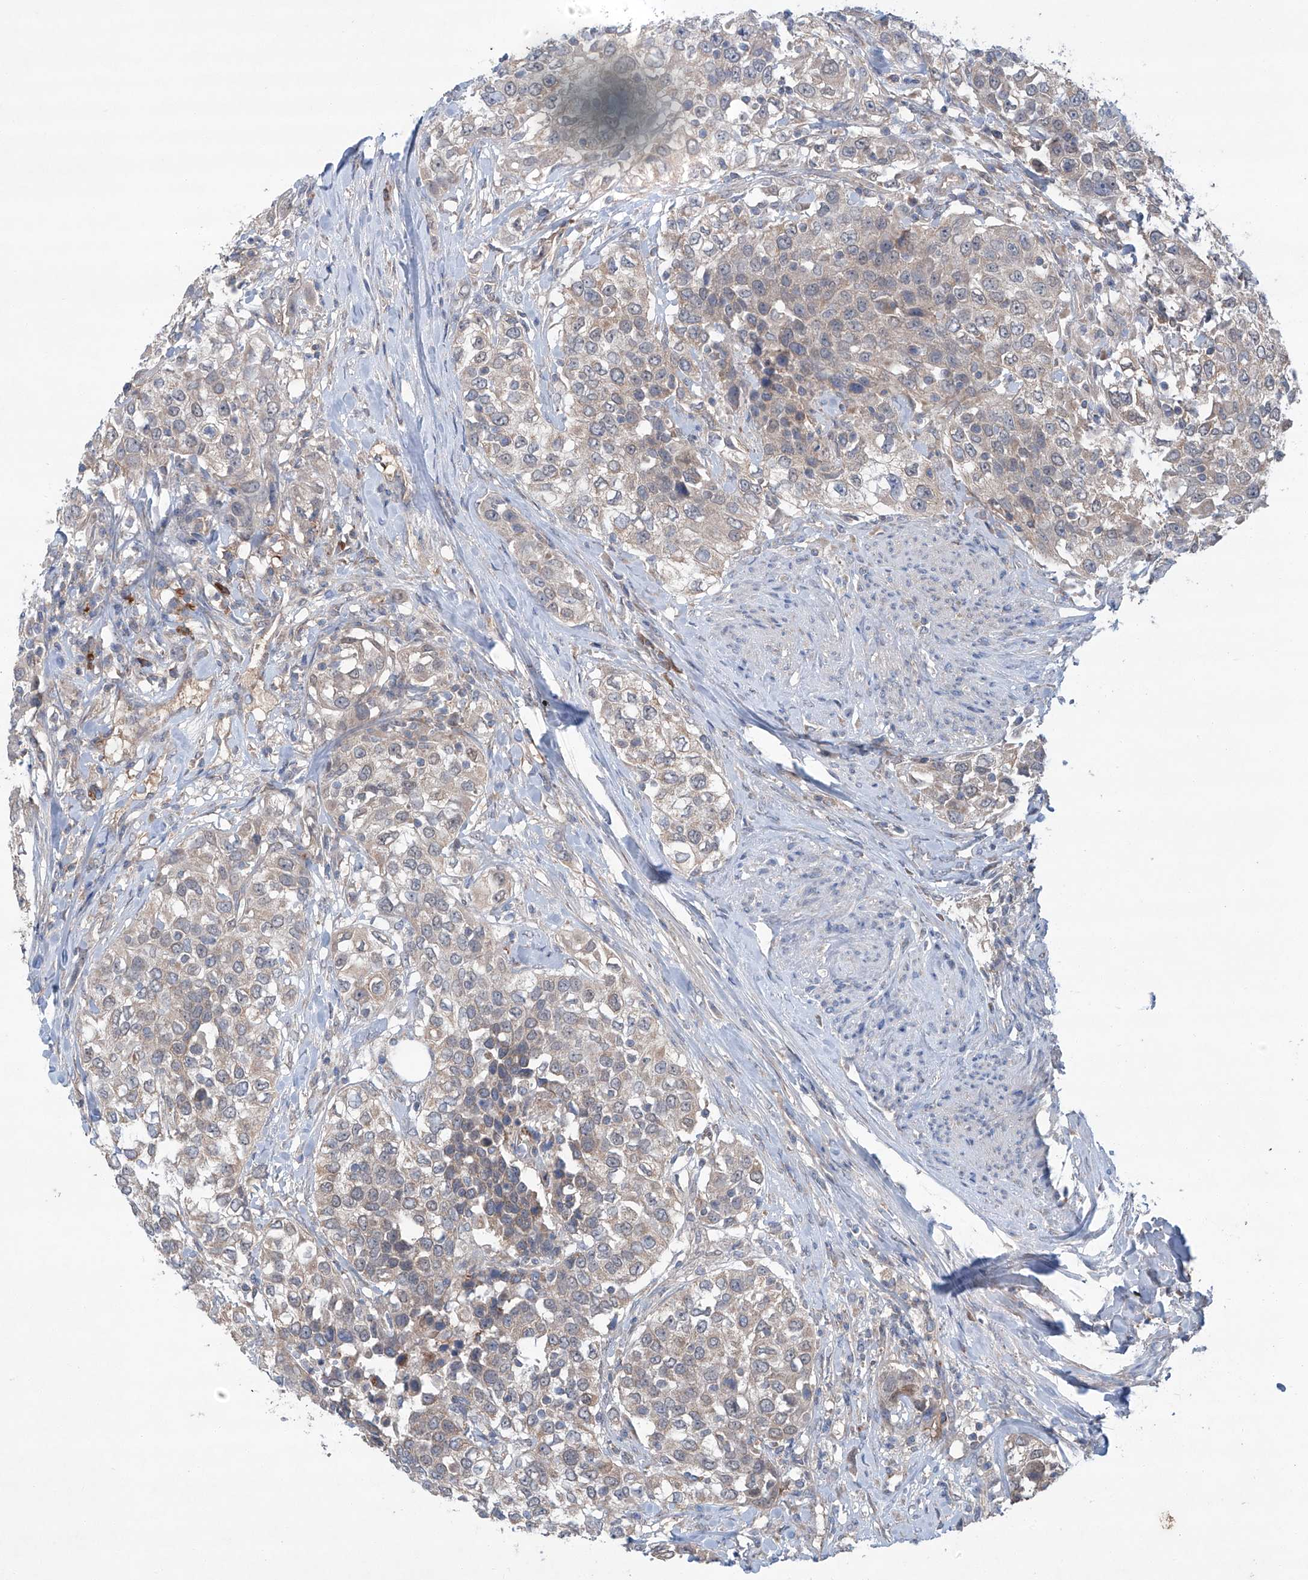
{"staining": {"intensity": "weak", "quantity": "<25%", "location": "cytoplasmic/membranous"}, "tissue": "urothelial cancer", "cell_type": "Tumor cells", "image_type": "cancer", "snomed": [{"axis": "morphology", "description": "Urothelial carcinoma, High grade"}, {"axis": "topography", "description": "Urinary bladder"}], "caption": "Immunohistochemistry histopathology image of urothelial carcinoma (high-grade) stained for a protein (brown), which reveals no positivity in tumor cells.", "gene": "SIX4", "patient": {"sex": "female", "age": 80}}